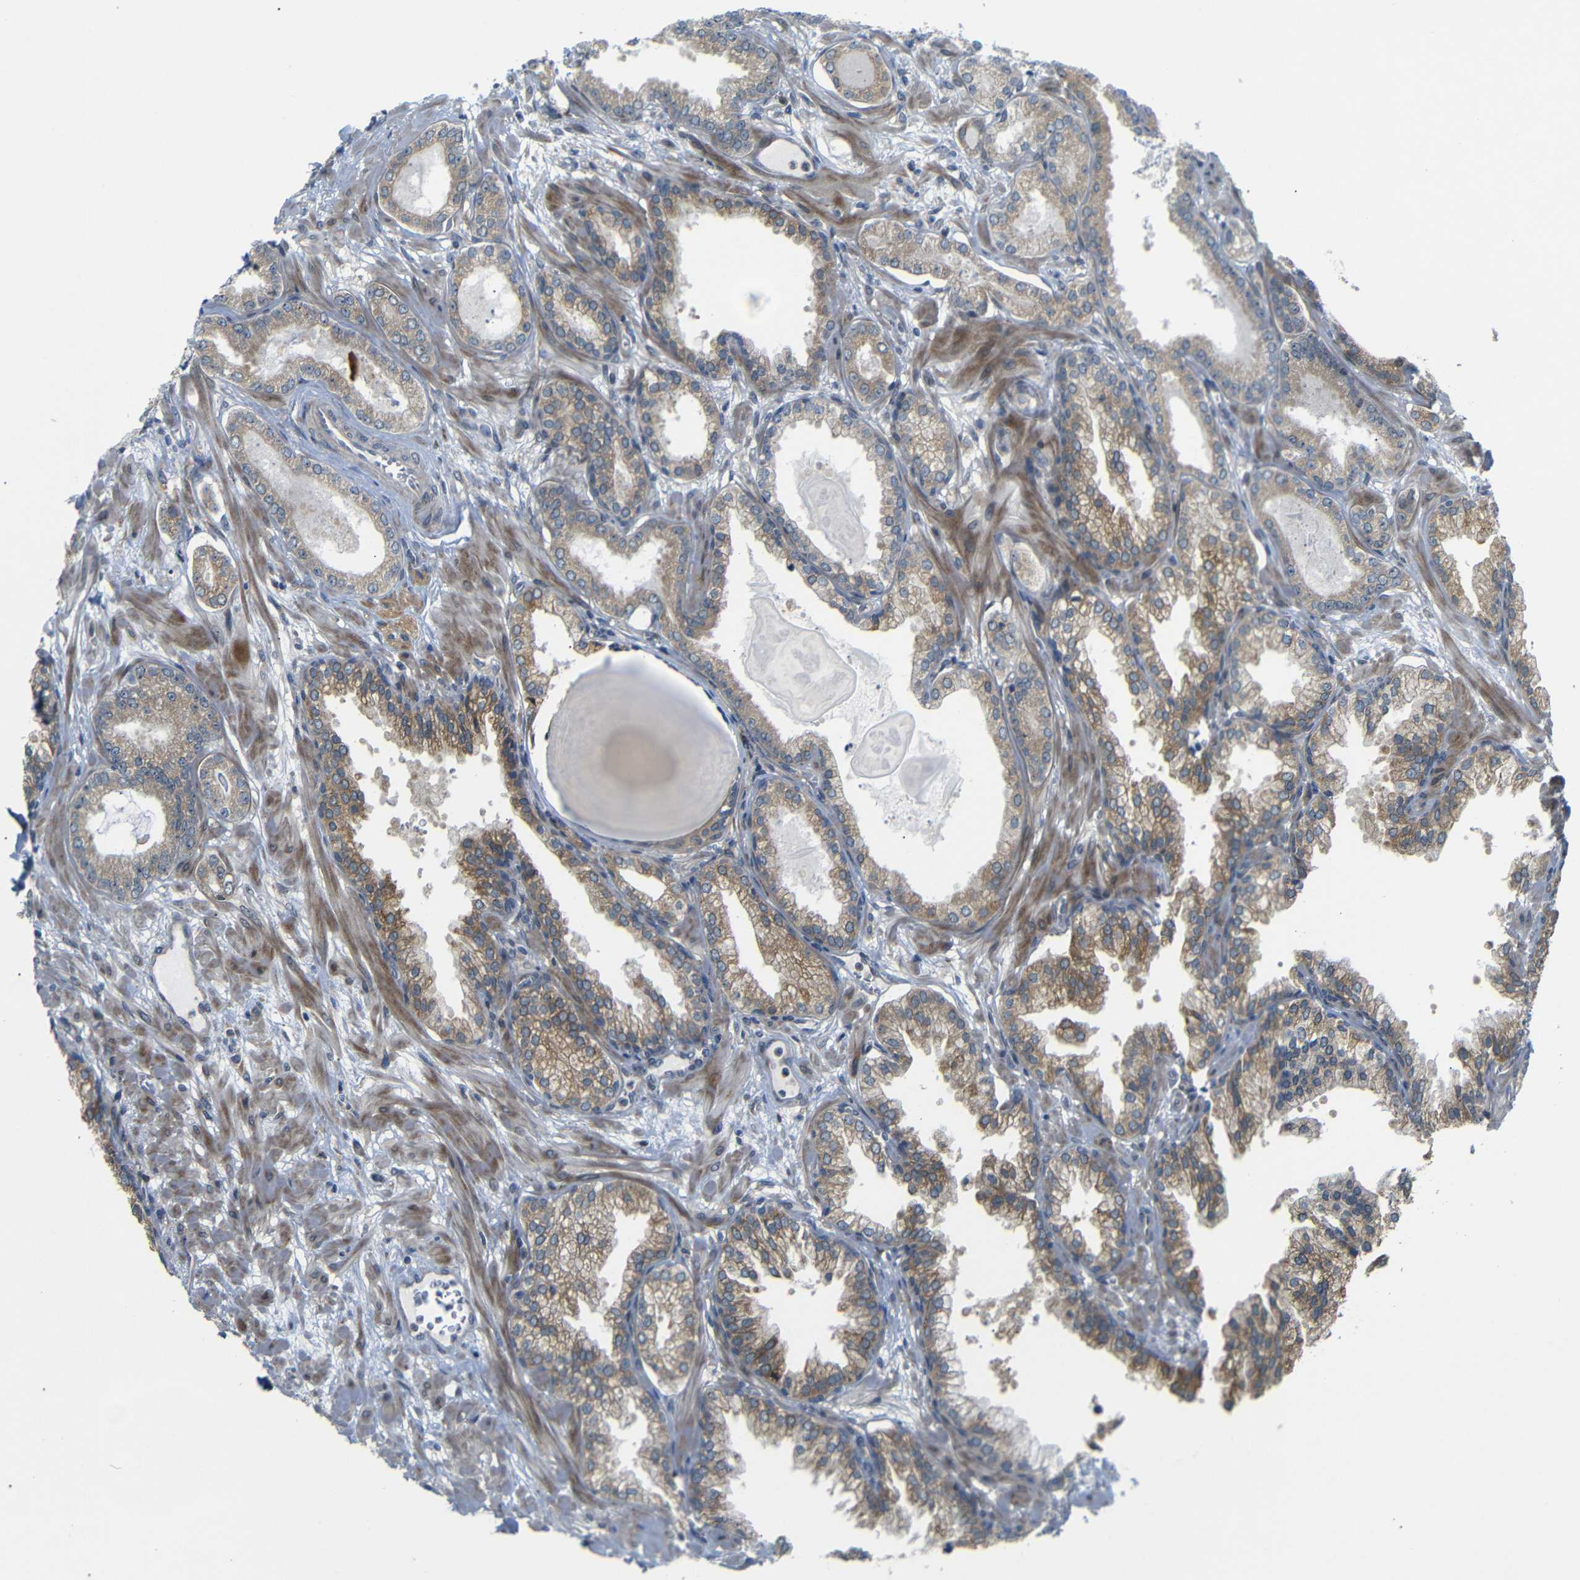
{"staining": {"intensity": "weak", "quantity": ">75%", "location": "cytoplasmic/membranous"}, "tissue": "prostate cancer", "cell_type": "Tumor cells", "image_type": "cancer", "snomed": [{"axis": "morphology", "description": "Adenocarcinoma, Low grade"}, {"axis": "topography", "description": "Prostate"}], "caption": "Adenocarcinoma (low-grade) (prostate) tissue exhibits weak cytoplasmic/membranous staining in approximately >75% of tumor cells, visualized by immunohistochemistry.", "gene": "P3H2", "patient": {"sex": "male", "age": 59}}